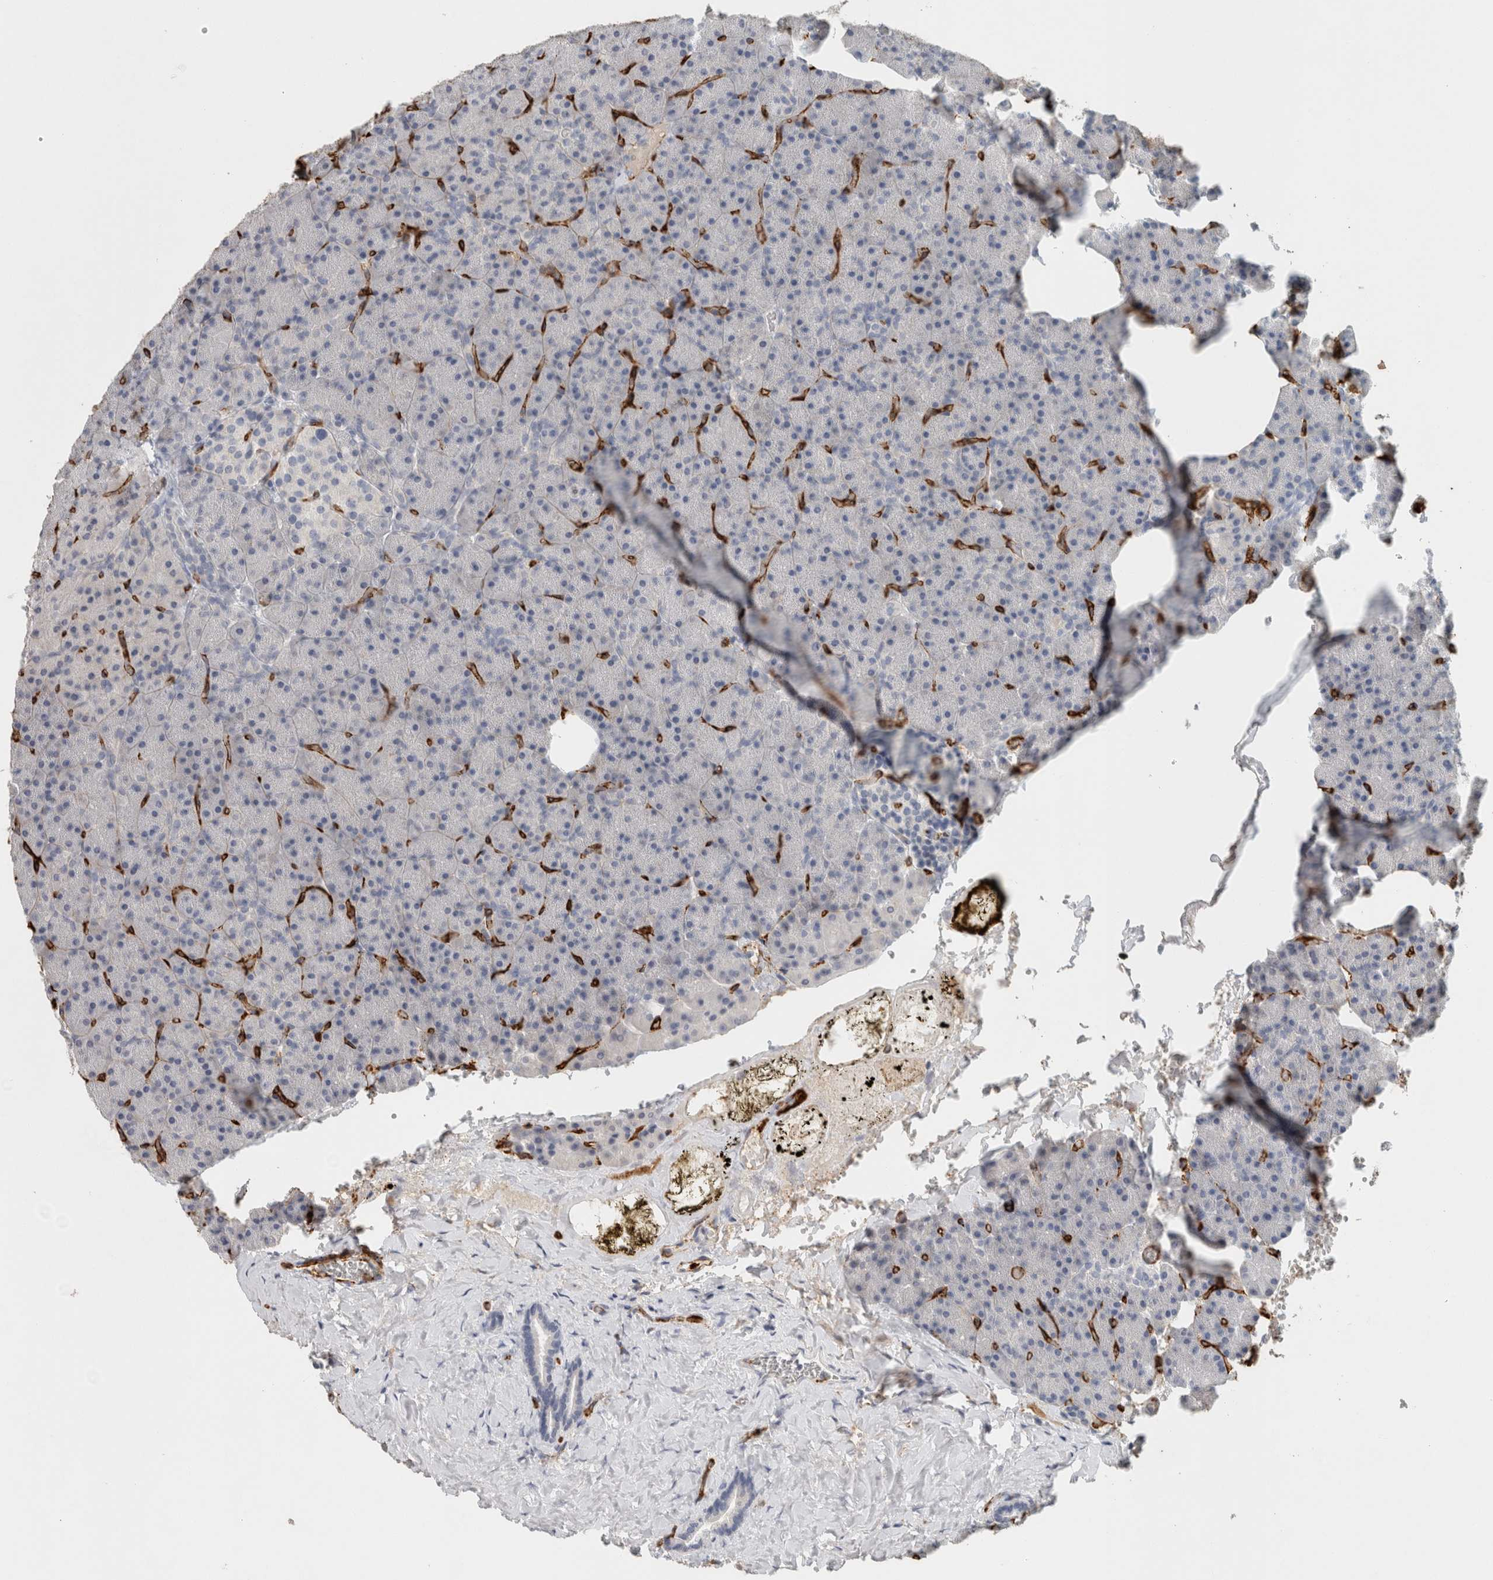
{"staining": {"intensity": "negative", "quantity": "none", "location": "none"}, "tissue": "pancreas", "cell_type": "Exocrine glandular cells", "image_type": "normal", "snomed": [{"axis": "morphology", "description": "Normal tissue, NOS"}, {"axis": "morphology", "description": "Carcinoid, malignant, NOS"}, {"axis": "topography", "description": "Pancreas"}], "caption": "DAB immunohistochemical staining of unremarkable pancreas shows no significant positivity in exocrine glandular cells.", "gene": "CD36", "patient": {"sex": "female", "age": 35}}